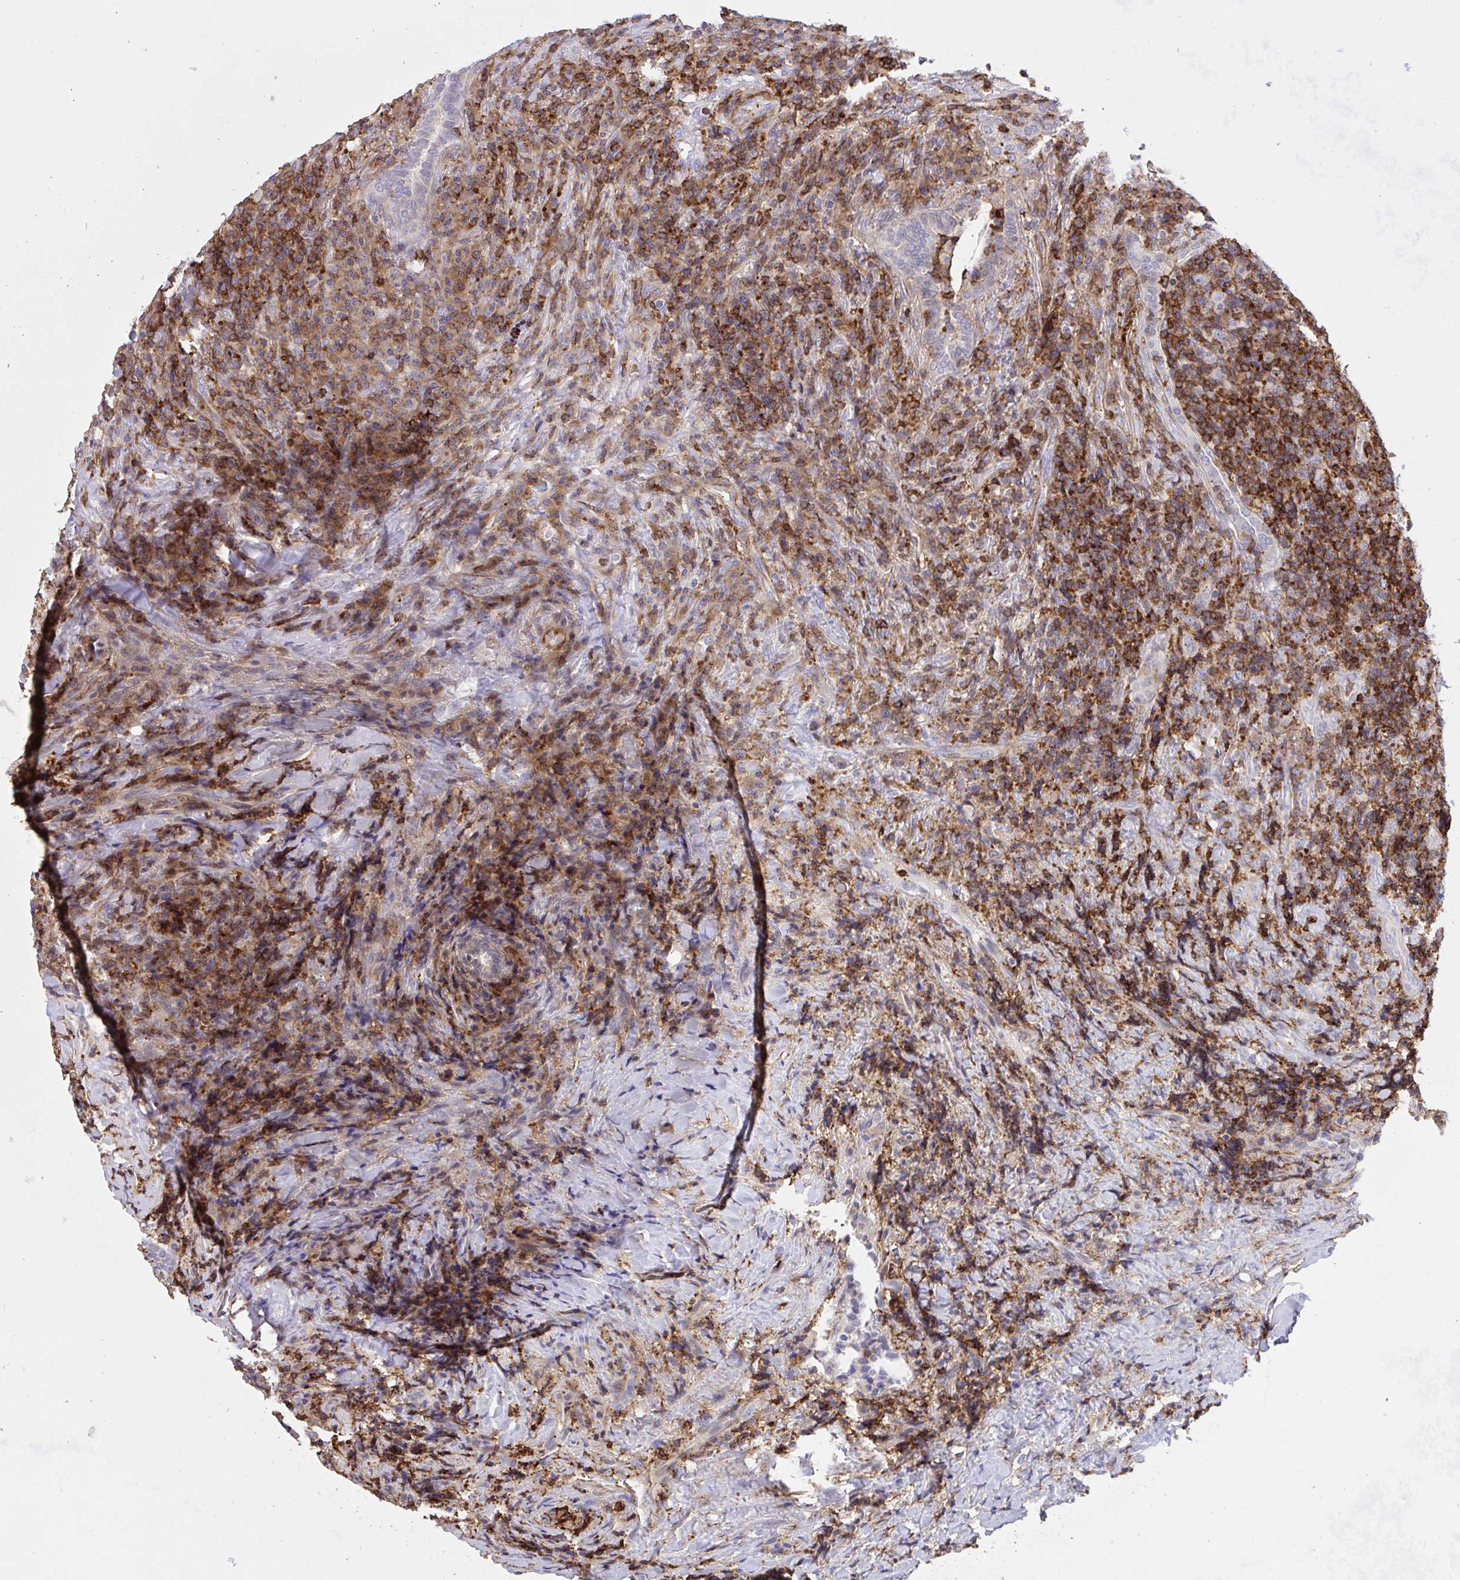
{"staining": {"intensity": "negative", "quantity": "none", "location": "none"}, "tissue": "lymphoma", "cell_type": "Tumor cells", "image_type": "cancer", "snomed": [{"axis": "morphology", "description": "Hodgkin's disease, NOS"}, {"axis": "topography", "description": "Lung"}], "caption": "Immunohistochemical staining of human lymphoma displays no significant positivity in tumor cells.", "gene": "ERI1", "patient": {"sex": "male", "age": 17}}